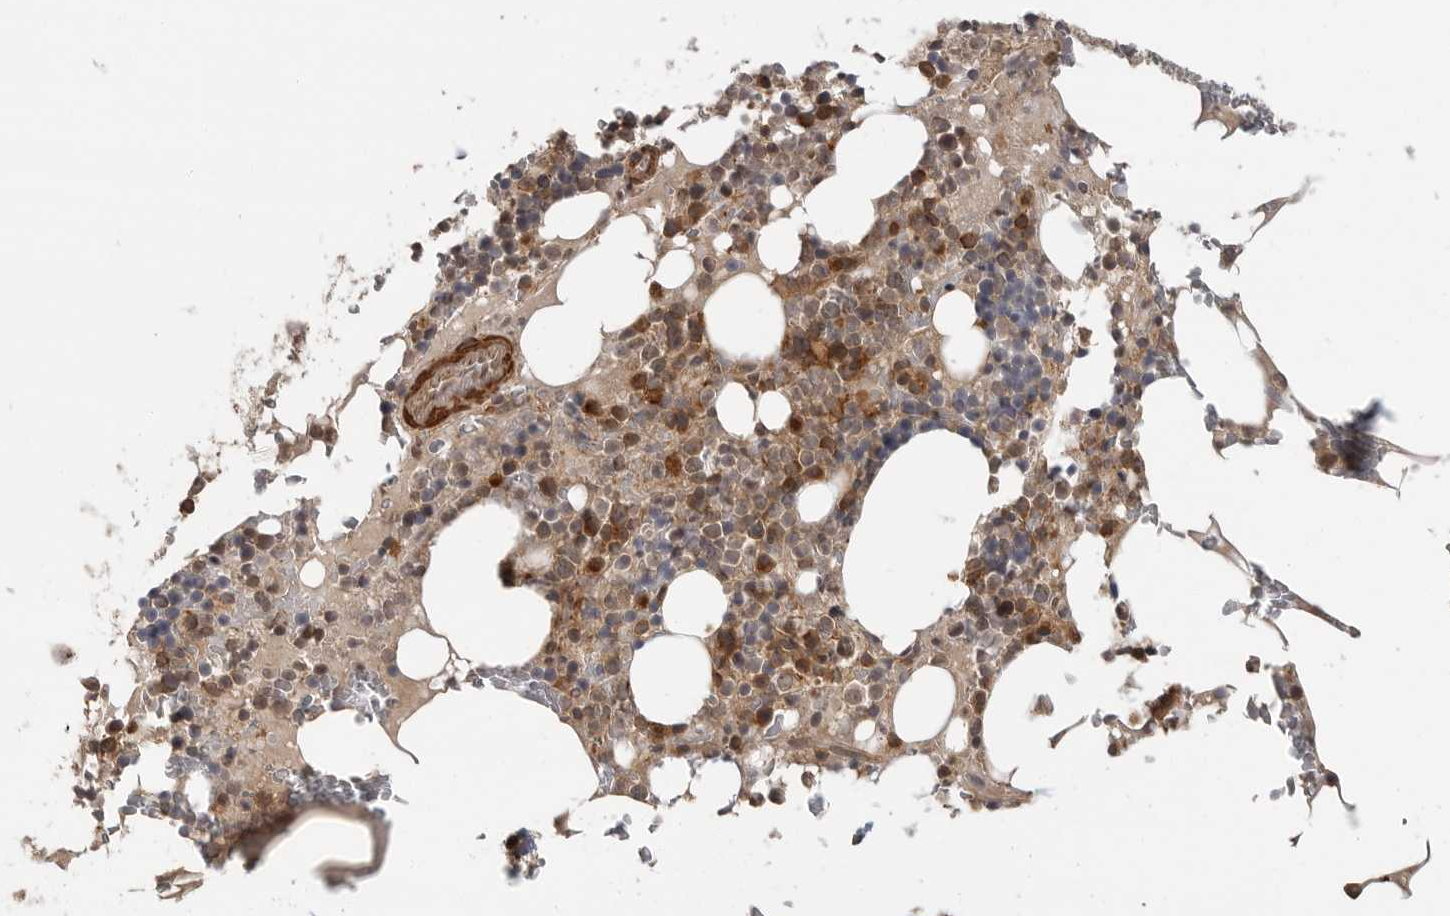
{"staining": {"intensity": "moderate", "quantity": "25%-75%", "location": "cytoplasmic/membranous,nuclear"}, "tissue": "bone marrow", "cell_type": "Hematopoietic cells", "image_type": "normal", "snomed": [{"axis": "morphology", "description": "Normal tissue, NOS"}, {"axis": "topography", "description": "Bone marrow"}], "caption": "Immunohistochemistry (IHC) image of benign bone marrow stained for a protein (brown), which reveals medium levels of moderate cytoplasmic/membranous,nuclear staining in approximately 25%-75% of hematopoietic cells.", "gene": "ERN1", "patient": {"sex": "male", "age": 58}}